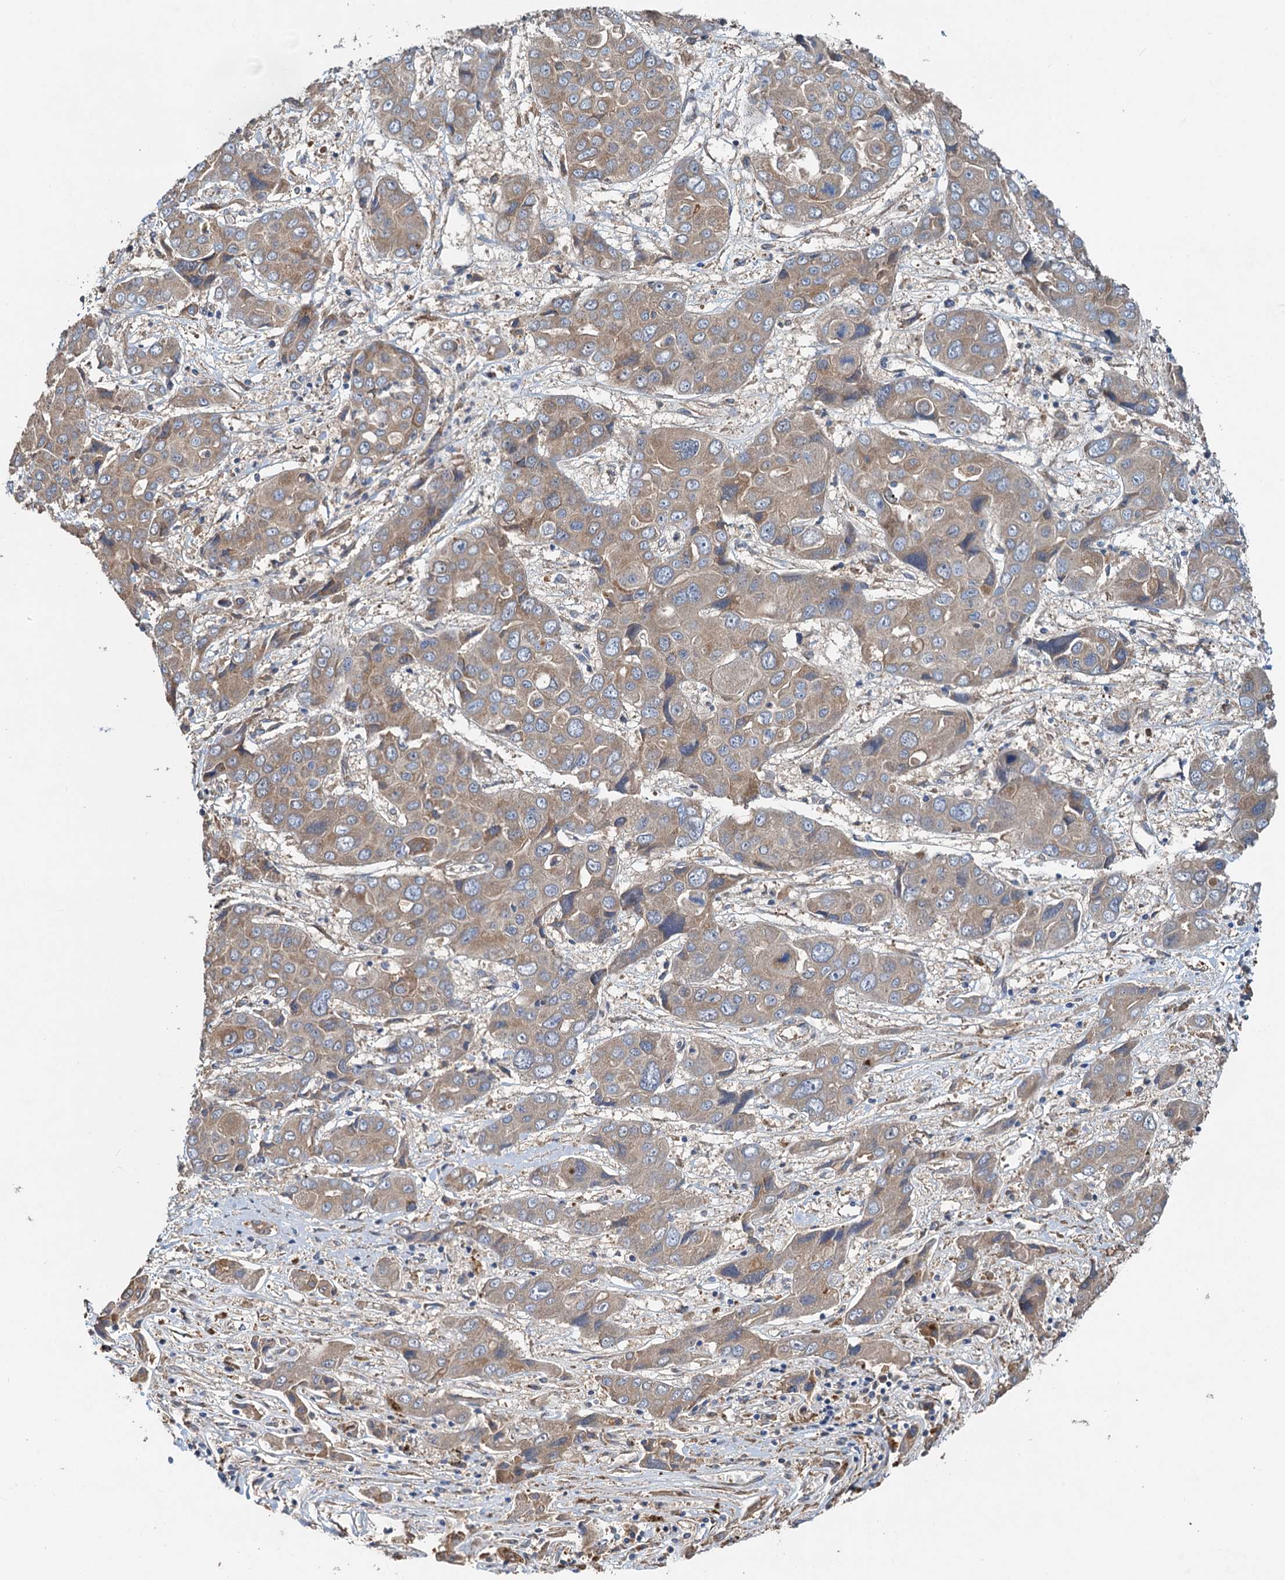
{"staining": {"intensity": "weak", "quantity": ">75%", "location": "cytoplasmic/membranous"}, "tissue": "liver cancer", "cell_type": "Tumor cells", "image_type": "cancer", "snomed": [{"axis": "morphology", "description": "Cholangiocarcinoma"}, {"axis": "topography", "description": "Liver"}], "caption": "Human cholangiocarcinoma (liver) stained with a protein marker reveals weak staining in tumor cells.", "gene": "HYI", "patient": {"sex": "male", "age": 67}}